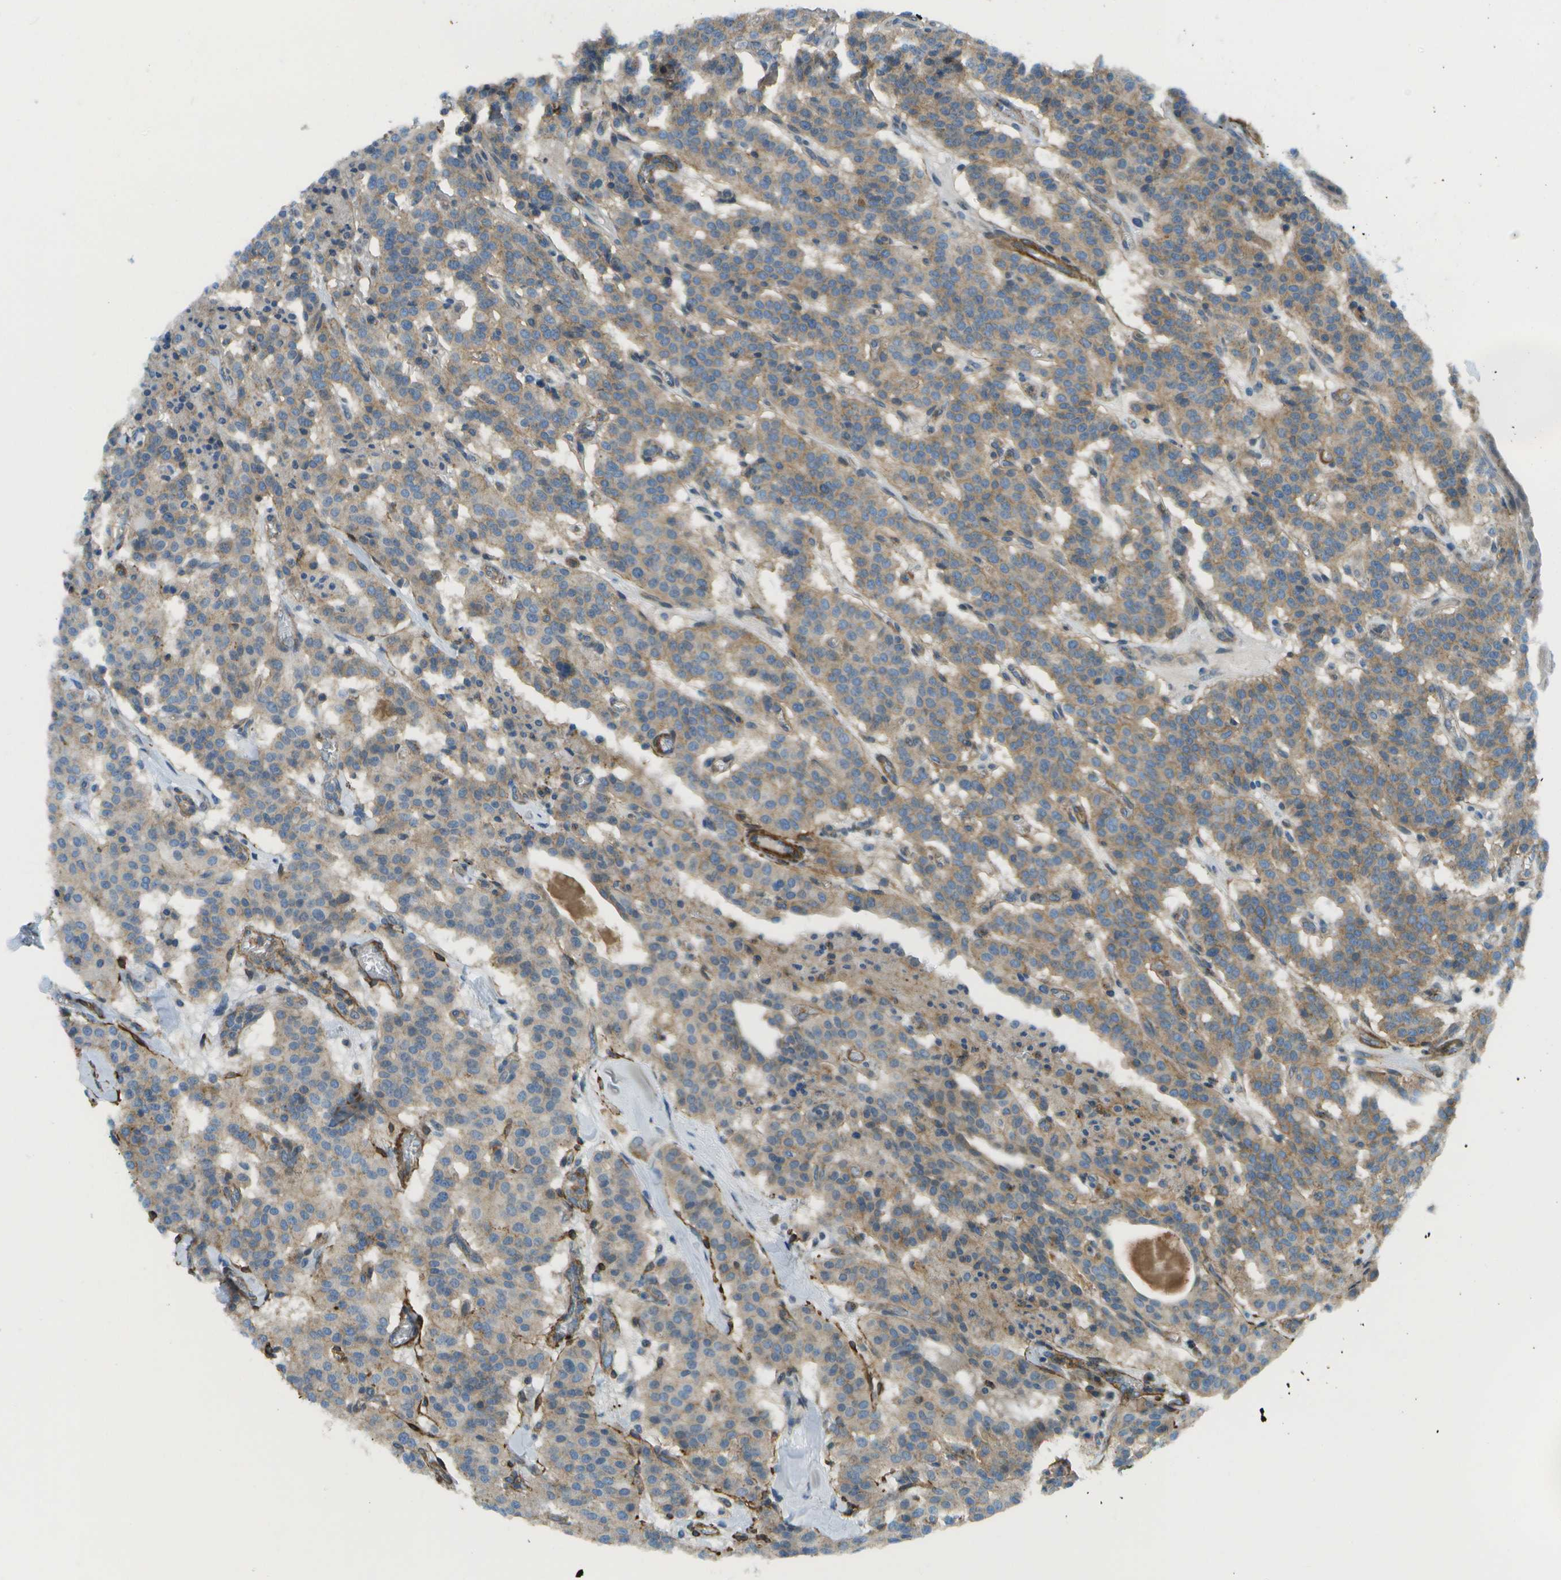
{"staining": {"intensity": "weak", "quantity": ">75%", "location": "cytoplasmic/membranous"}, "tissue": "carcinoid", "cell_type": "Tumor cells", "image_type": "cancer", "snomed": [{"axis": "morphology", "description": "Carcinoid, malignant, NOS"}, {"axis": "topography", "description": "Lung"}], "caption": "Malignant carcinoid tissue reveals weak cytoplasmic/membranous staining in approximately >75% of tumor cells", "gene": "MYH11", "patient": {"sex": "male", "age": 30}}